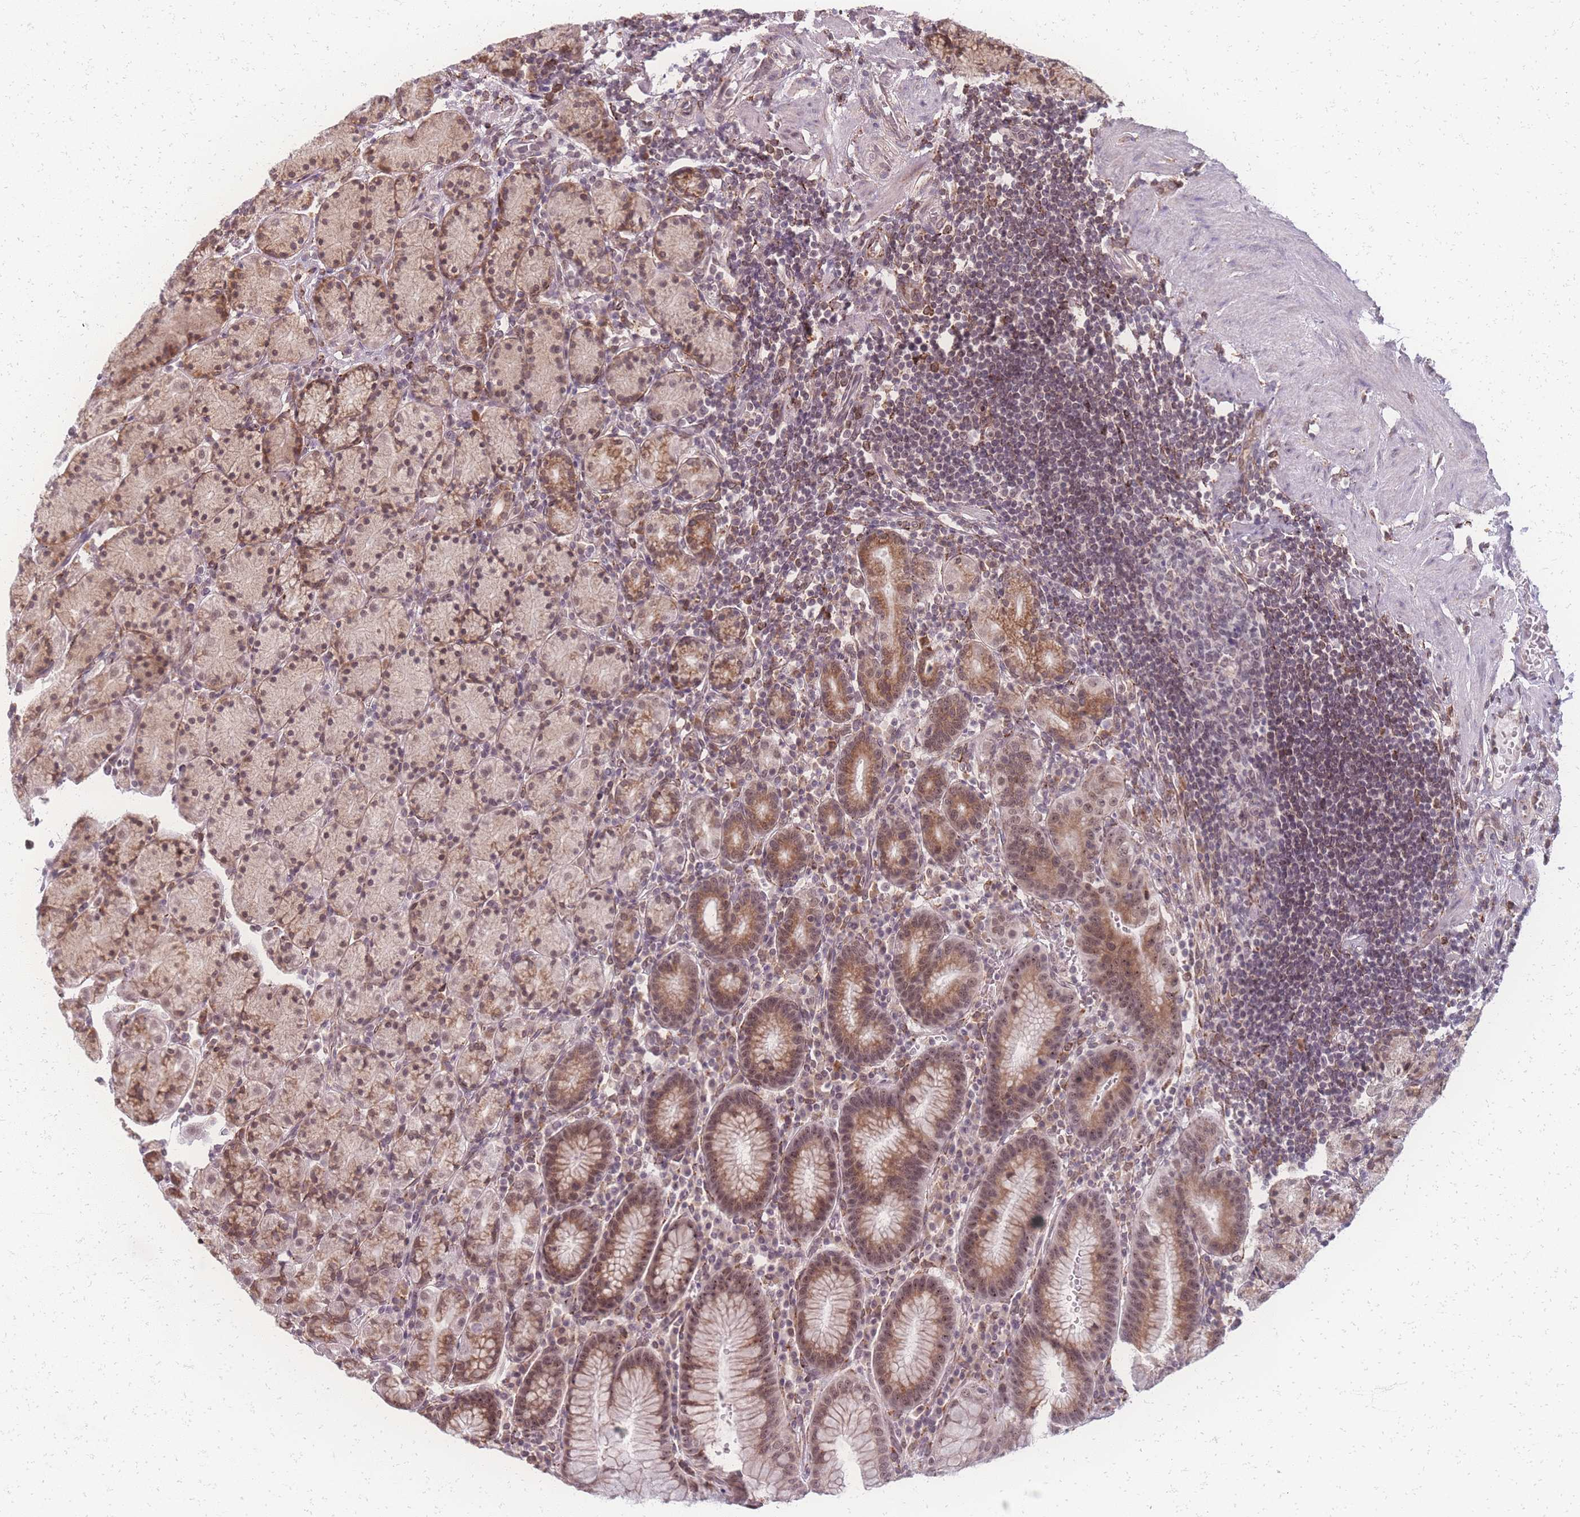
{"staining": {"intensity": "moderate", "quantity": ">75%", "location": "cytoplasmic/membranous,nuclear"}, "tissue": "stomach", "cell_type": "Glandular cells", "image_type": "normal", "snomed": [{"axis": "morphology", "description": "Normal tissue, NOS"}, {"axis": "topography", "description": "Stomach, upper"}, {"axis": "topography", "description": "Stomach"}], "caption": "About >75% of glandular cells in benign human stomach display moderate cytoplasmic/membranous,nuclear protein expression as visualized by brown immunohistochemical staining.", "gene": "ZC3H13", "patient": {"sex": "male", "age": 62}}